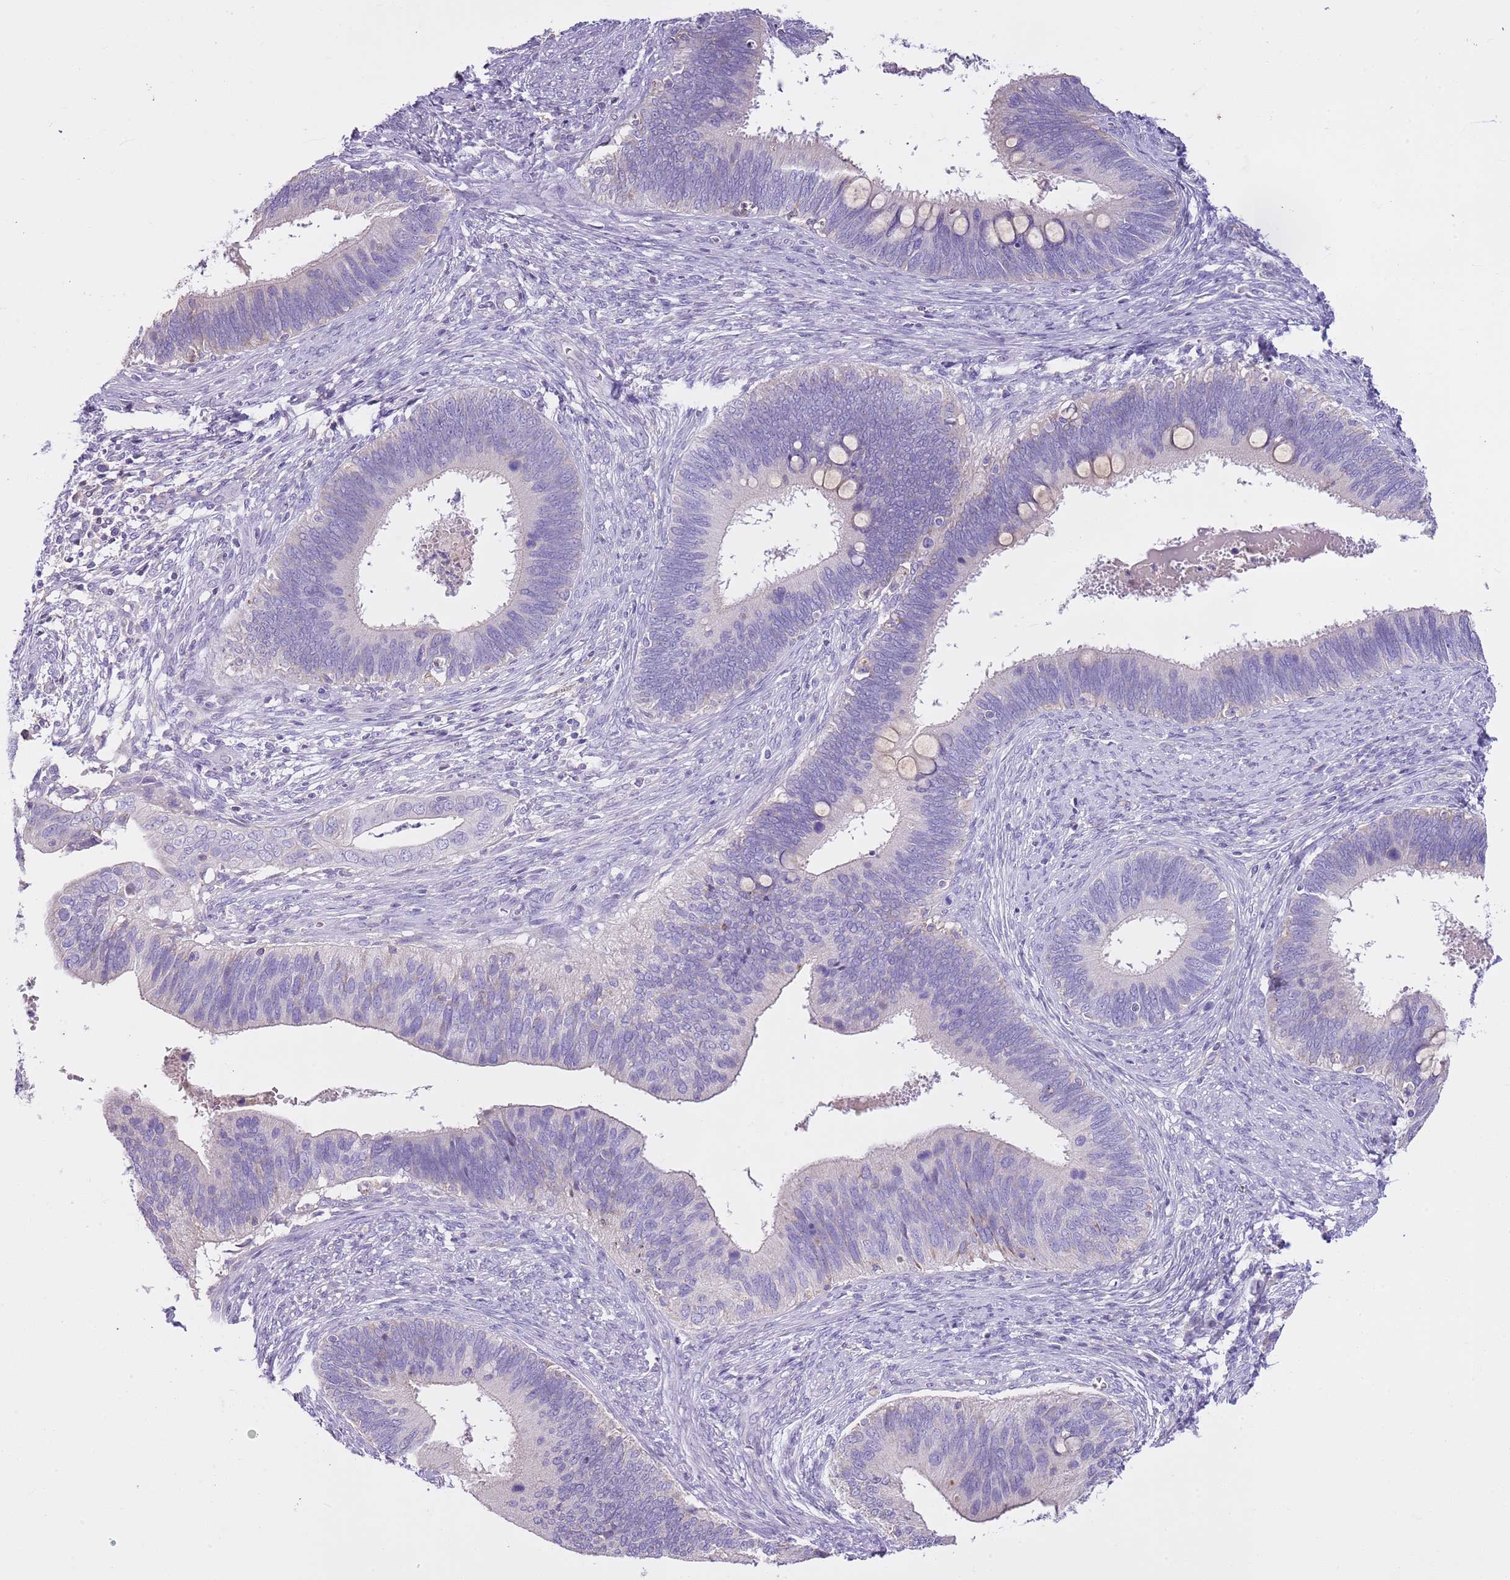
{"staining": {"intensity": "negative", "quantity": "none", "location": "none"}, "tissue": "cervical cancer", "cell_type": "Tumor cells", "image_type": "cancer", "snomed": [{"axis": "morphology", "description": "Adenocarcinoma, NOS"}, {"axis": "topography", "description": "Cervix"}], "caption": "Immunohistochemistry of human cervical cancer displays no positivity in tumor cells. (DAB immunohistochemistry with hematoxylin counter stain).", "gene": "CNPPD1", "patient": {"sex": "female", "age": 42}}